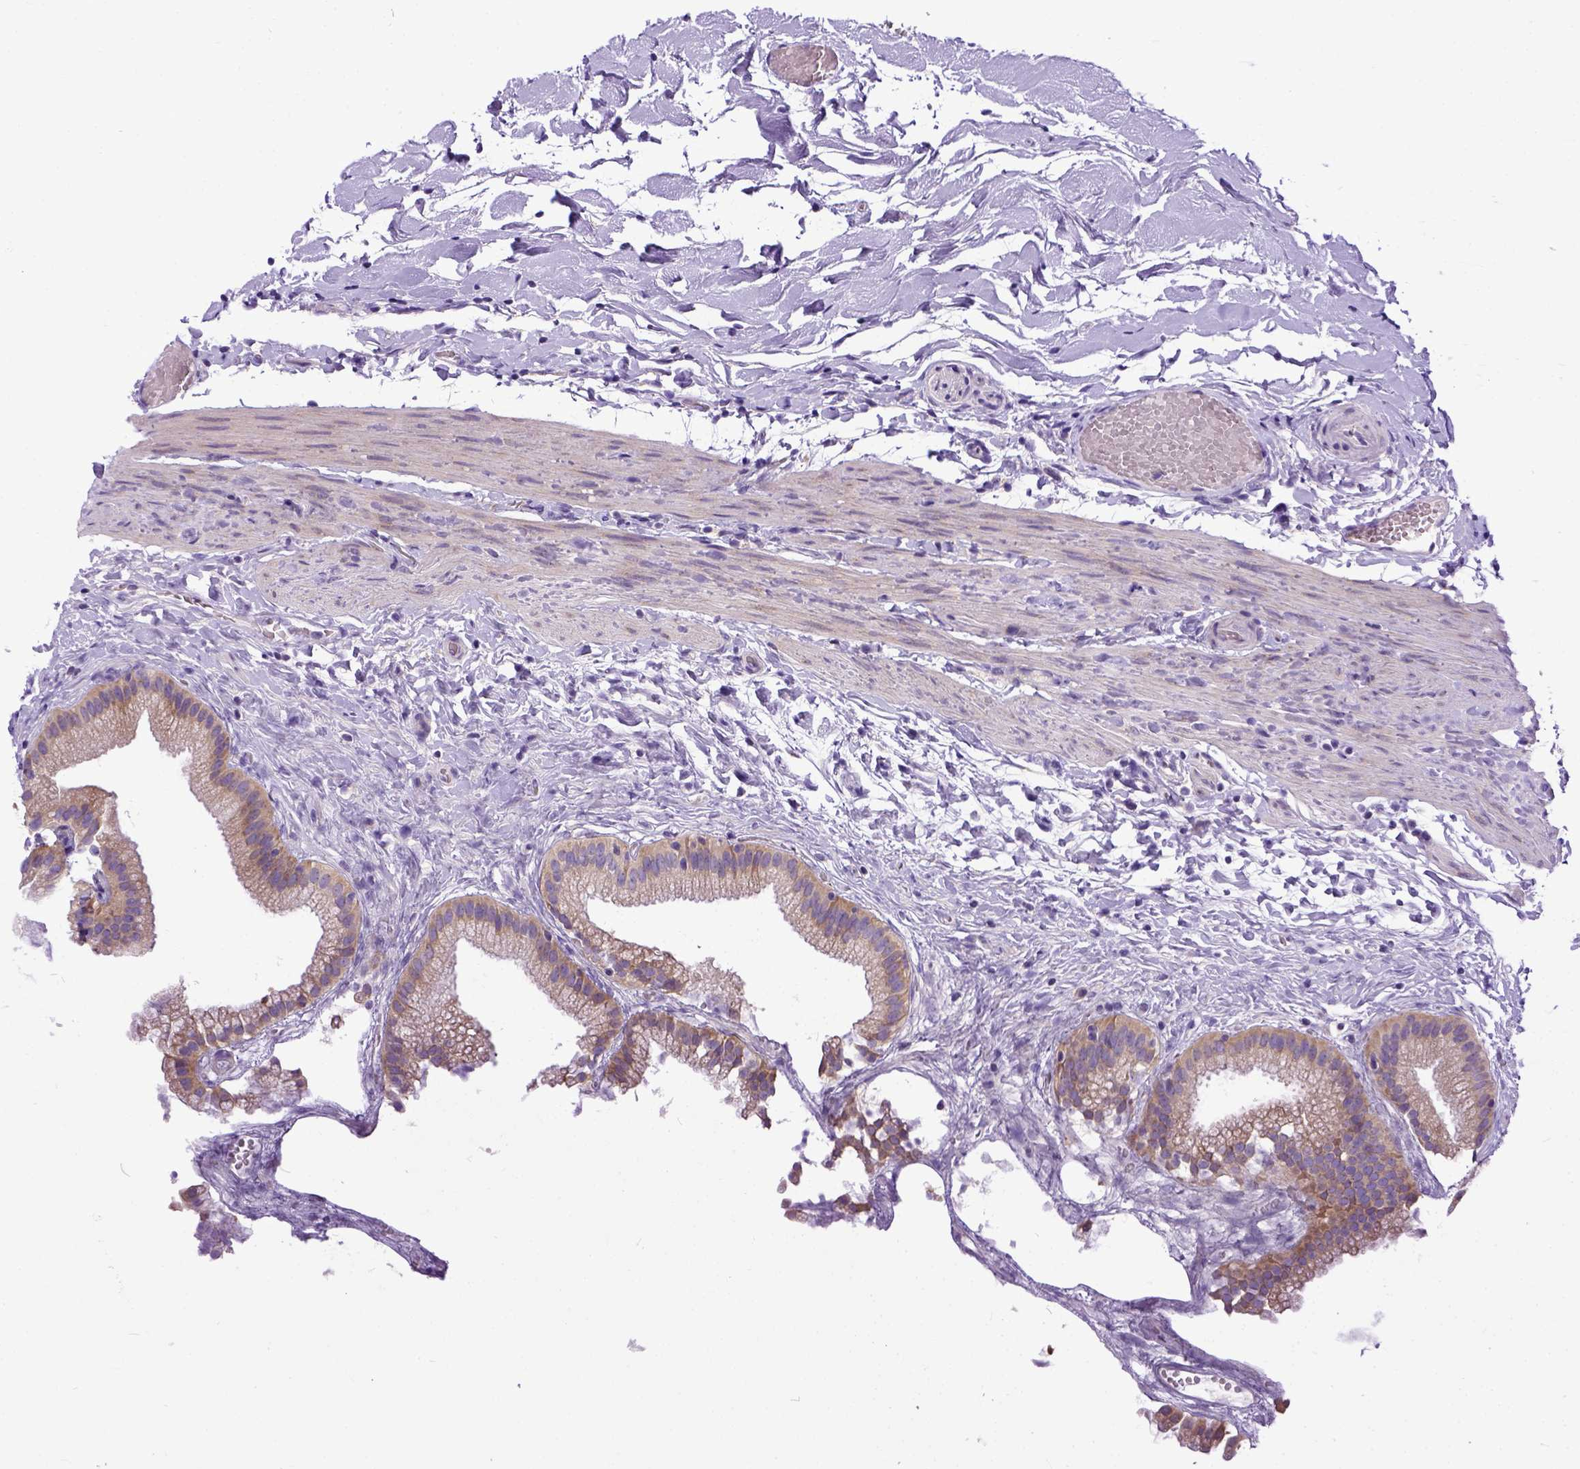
{"staining": {"intensity": "moderate", "quantity": ">75%", "location": "cytoplasmic/membranous"}, "tissue": "gallbladder", "cell_type": "Glandular cells", "image_type": "normal", "snomed": [{"axis": "morphology", "description": "Normal tissue, NOS"}, {"axis": "topography", "description": "Gallbladder"}], "caption": "Protein expression analysis of benign gallbladder exhibits moderate cytoplasmic/membranous expression in approximately >75% of glandular cells.", "gene": "NEK5", "patient": {"sex": "female", "age": 63}}